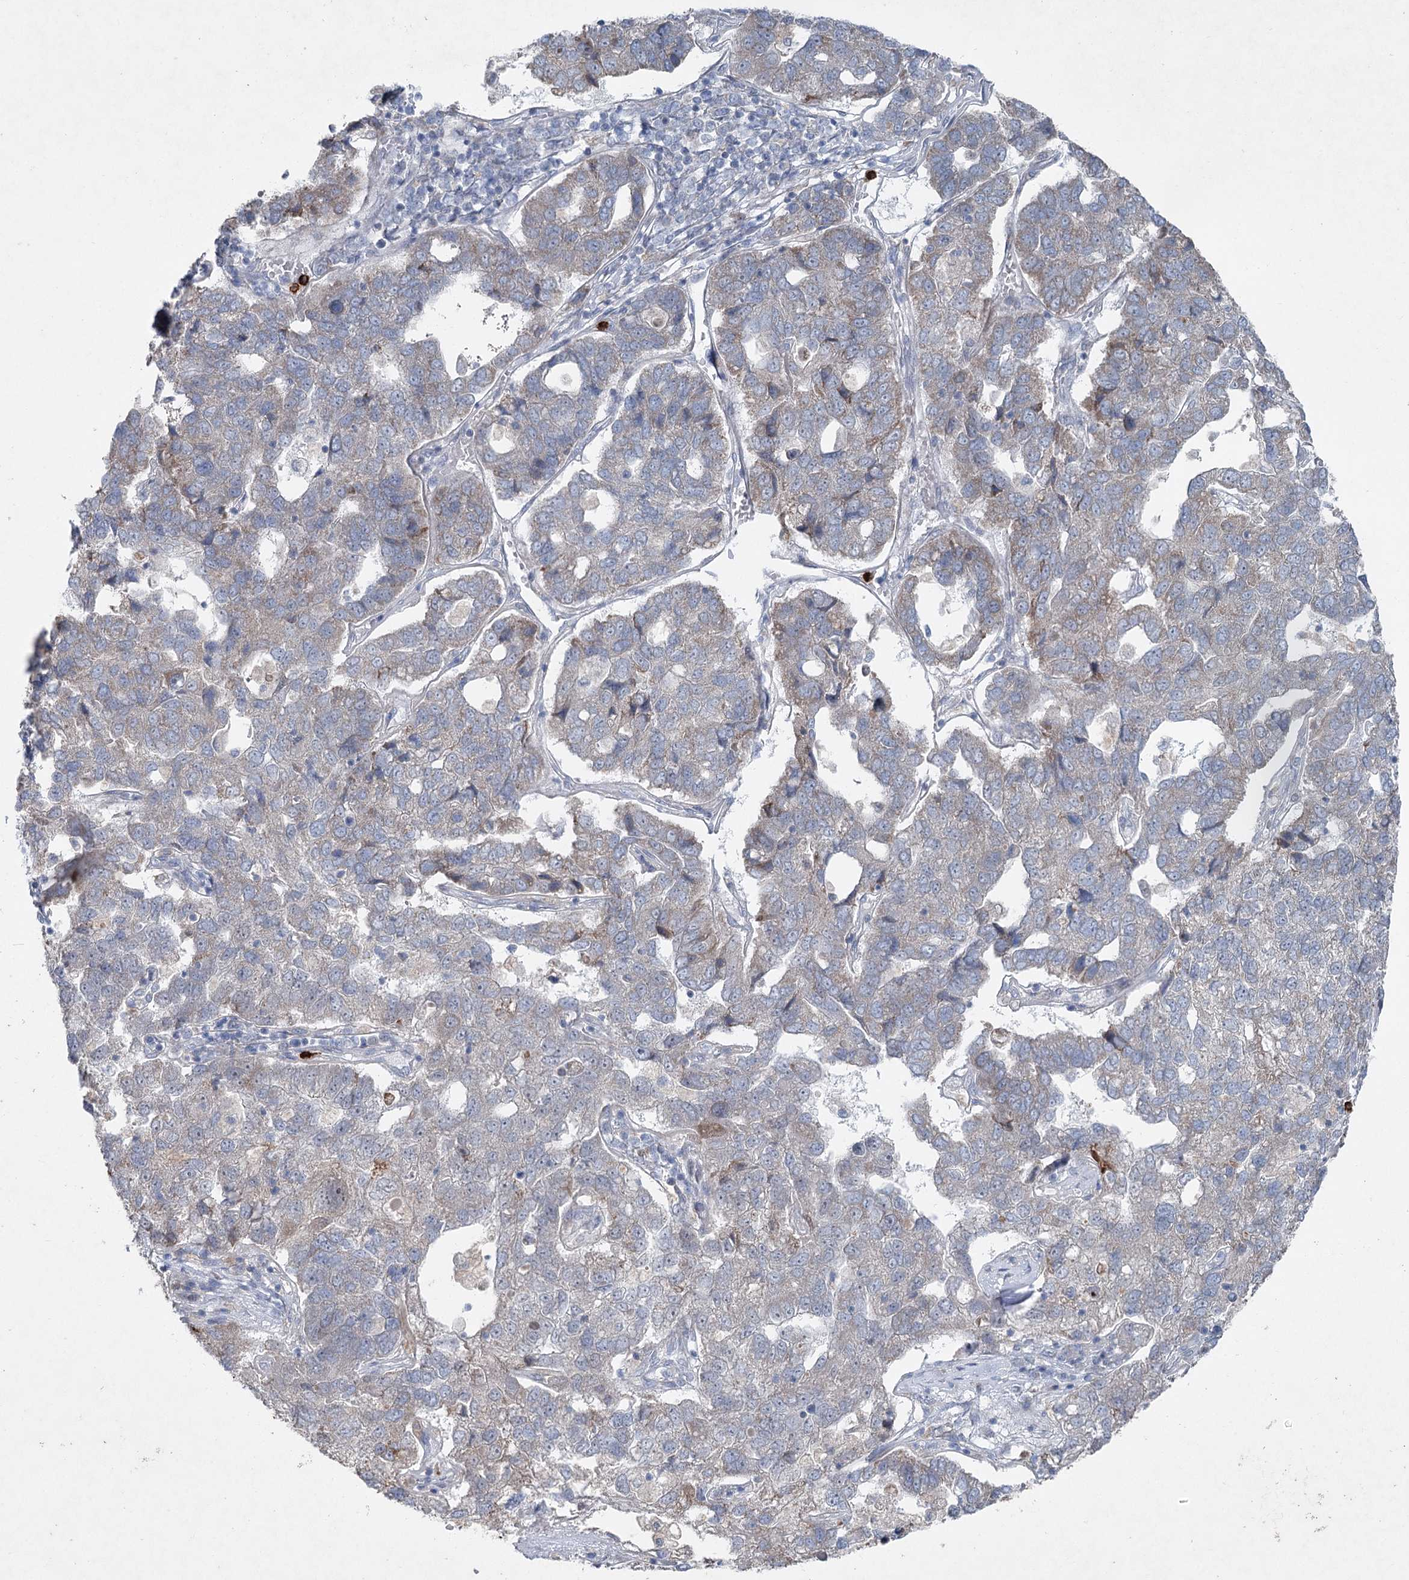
{"staining": {"intensity": "weak", "quantity": "25%-75%", "location": "cytoplasmic/membranous"}, "tissue": "pancreatic cancer", "cell_type": "Tumor cells", "image_type": "cancer", "snomed": [{"axis": "morphology", "description": "Adenocarcinoma, NOS"}, {"axis": "topography", "description": "Pancreas"}], "caption": "Human pancreatic adenocarcinoma stained with a protein marker exhibits weak staining in tumor cells.", "gene": "PLA2G12A", "patient": {"sex": "female", "age": 61}}